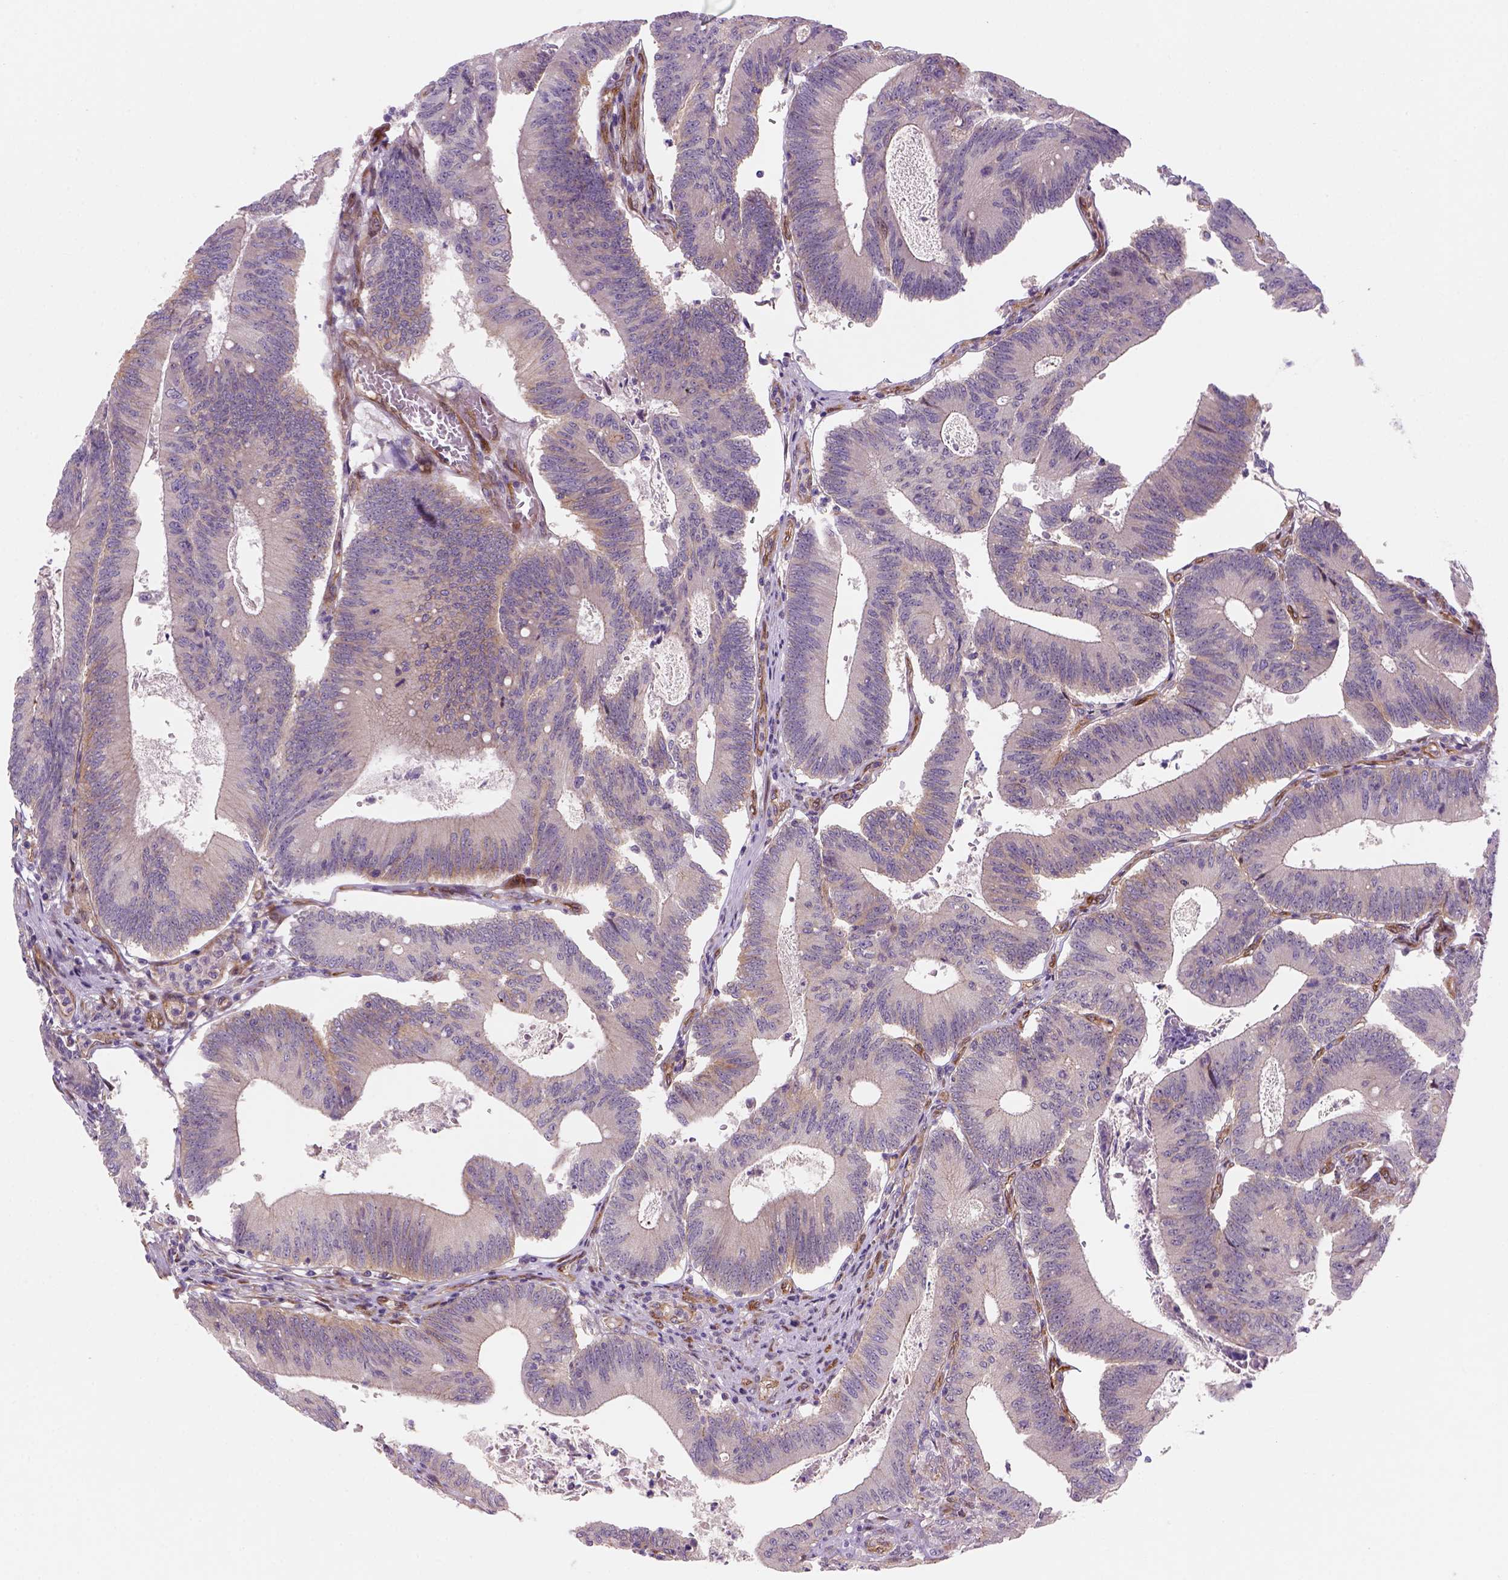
{"staining": {"intensity": "weak", "quantity": "<25%", "location": "cytoplasmic/membranous"}, "tissue": "colorectal cancer", "cell_type": "Tumor cells", "image_type": "cancer", "snomed": [{"axis": "morphology", "description": "Adenocarcinoma, NOS"}, {"axis": "topography", "description": "Colon"}], "caption": "DAB immunohistochemical staining of human colorectal adenocarcinoma displays no significant expression in tumor cells.", "gene": "VSTM5", "patient": {"sex": "female", "age": 70}}